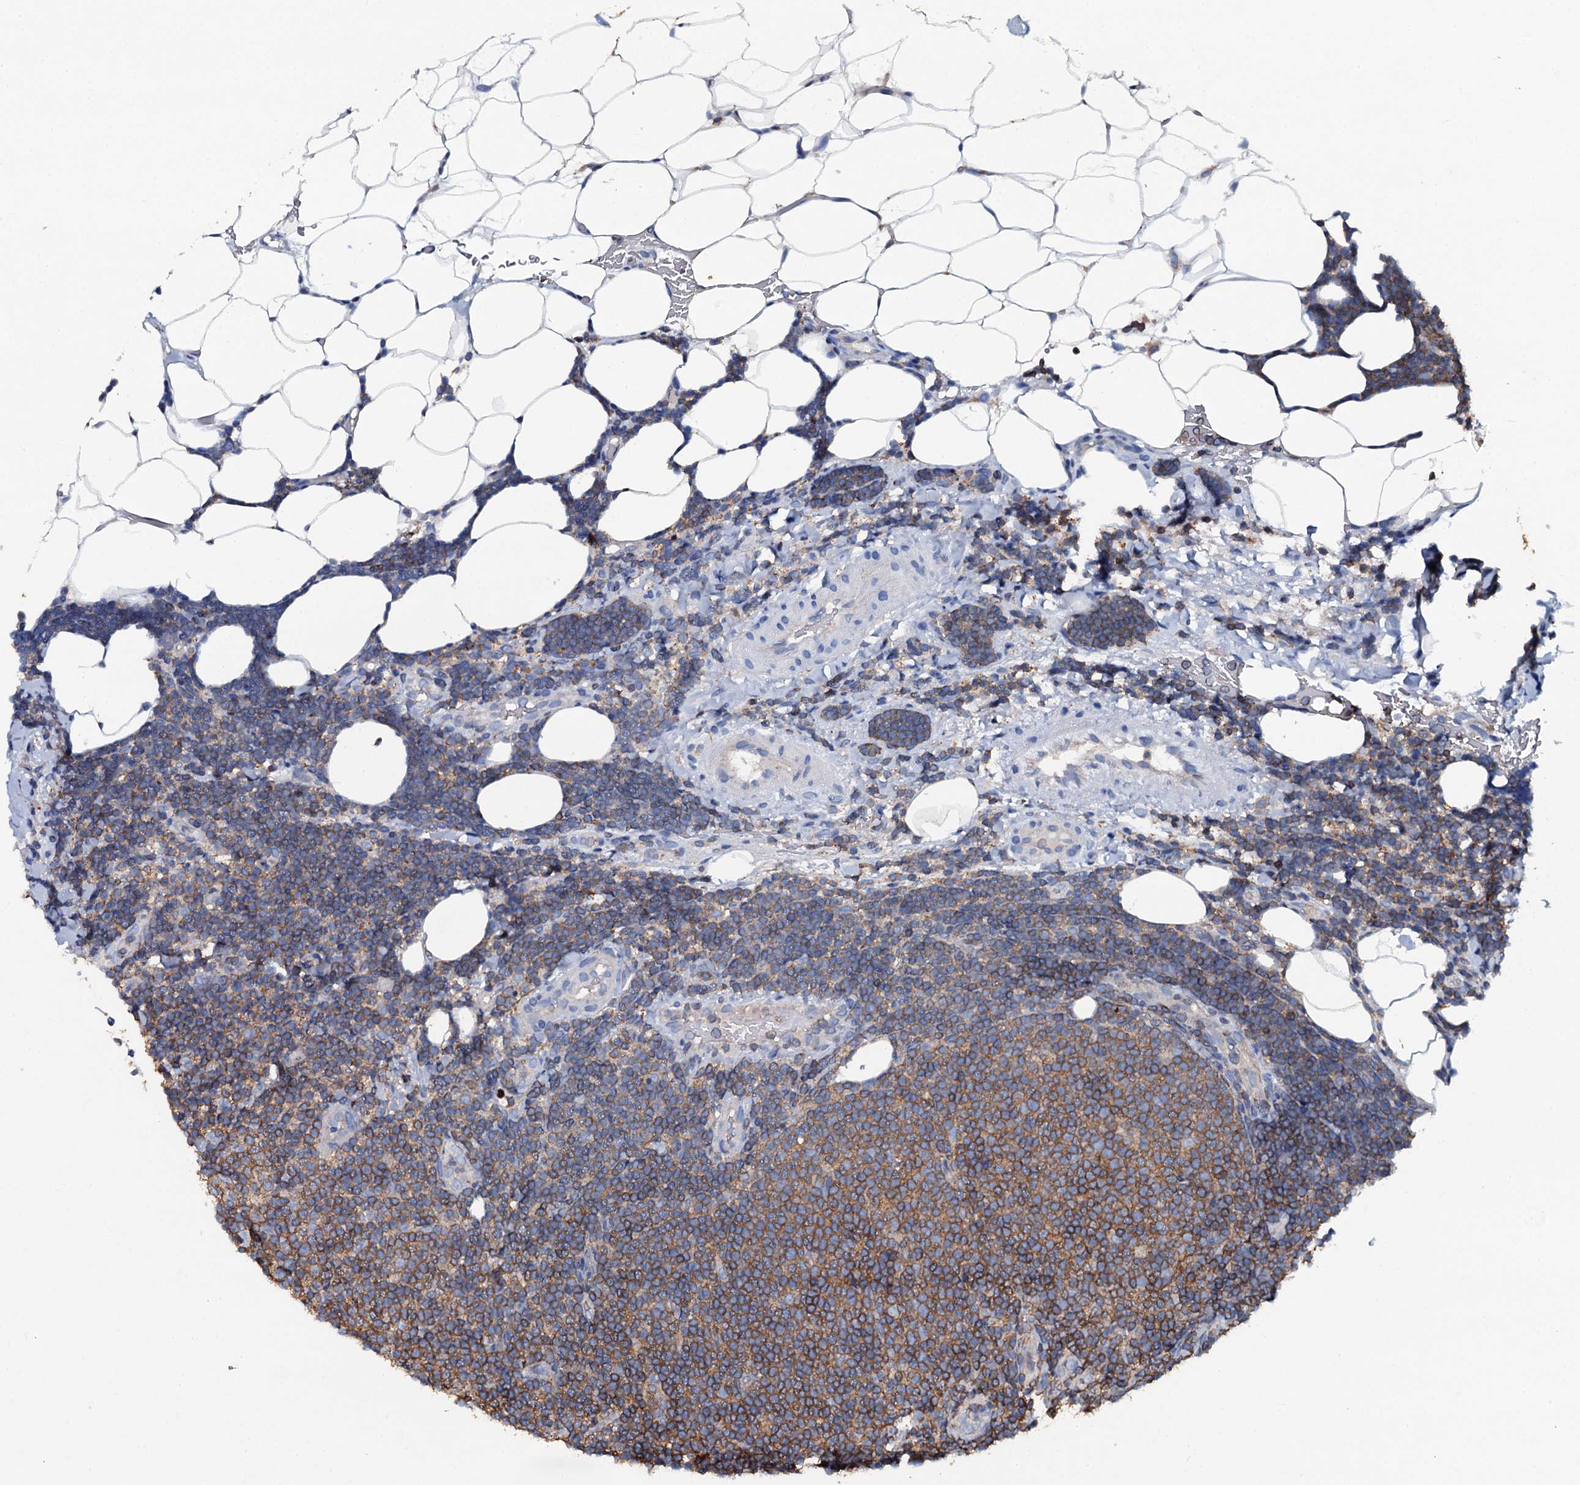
{"staining": {"intensity": "moderate", "quantity": ">75%", "location": "cytoplasmic/membranous"}, "tissue": "lymphoma", "cell_type": "Tumor cells", "image_type": "cancer", "snomed": [{"axis": "morphology", "description": "Malignant lymphoma, non-Hodgkin's type, Low grade"}, {"axis": "topography", "description": "Lymph node"}], "caption": "Immunohistochemical staining of human malignant lymphoma, non-Hodgkin's type (low-grade) shows moderate cytoplasmic/membranous protein positivity in approximately >75% of tumor cells.", "gene": "MS4A4E", "patient": {"sex": "male", "age": 66}}